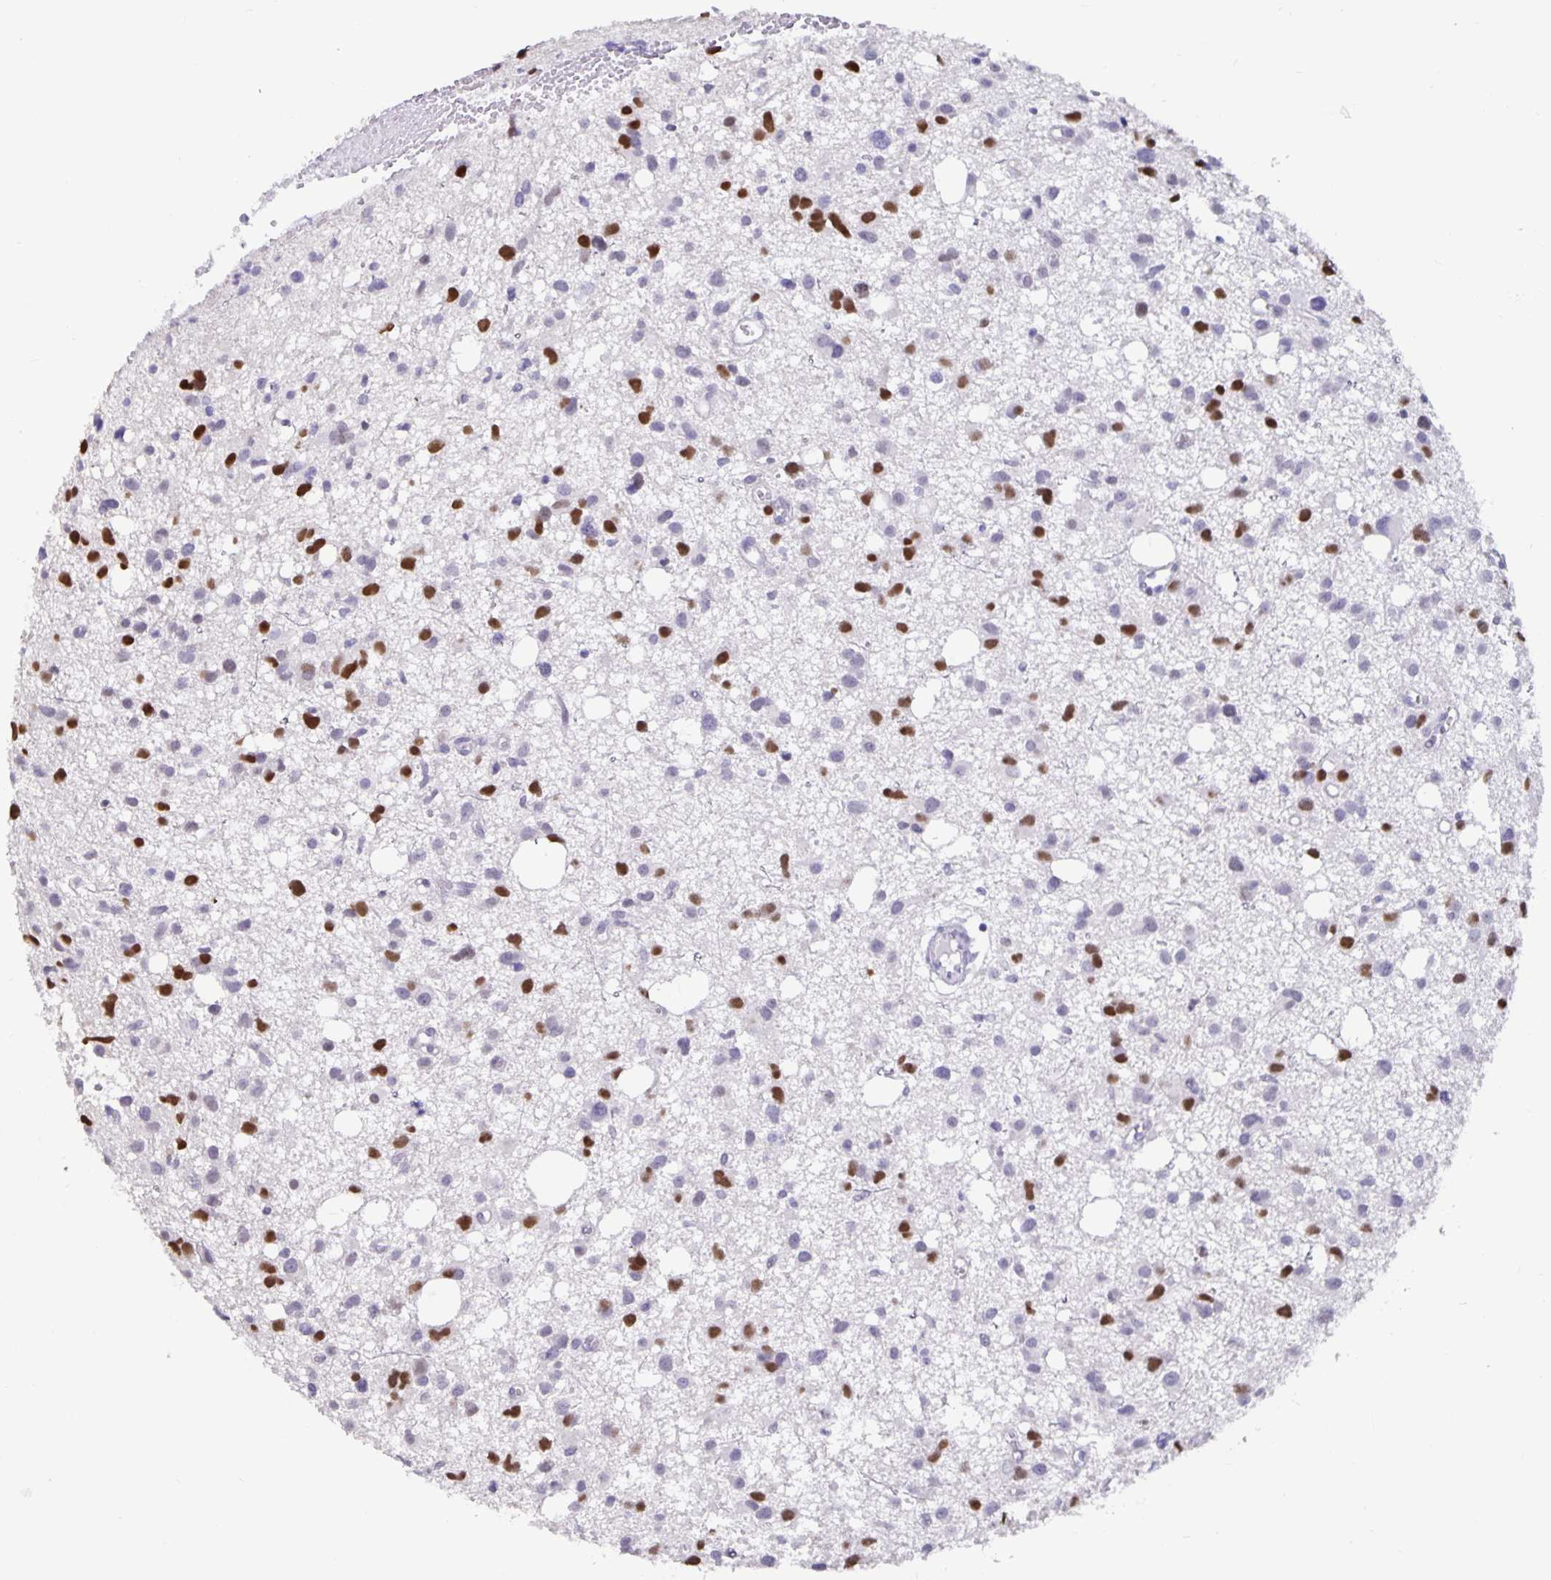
{"staining": {"intensity": "moderate", "quantity": "25%-75%", "location": "nuclear"}, "tissue": "glioma", "cell_type": "Tumor cells", "image_type": "cancer", "snomed": [{"axis": "morphology", "description": "Glioma, malignant, High grade"}, {"axis": "topography", "description": "Brain"}], "caption": "An immunohistochemistry histopathology image of tumor tissue is shown. Protein staining in brown labels moderate nuclear positivity in glioma within tumor cells. (DAB (3,3'-diaminobenzidine) = brown stain, brightfield microscopy at high magnification).", "gene": "OLIG2", "patient": {"sex": "male", "age": 23}}